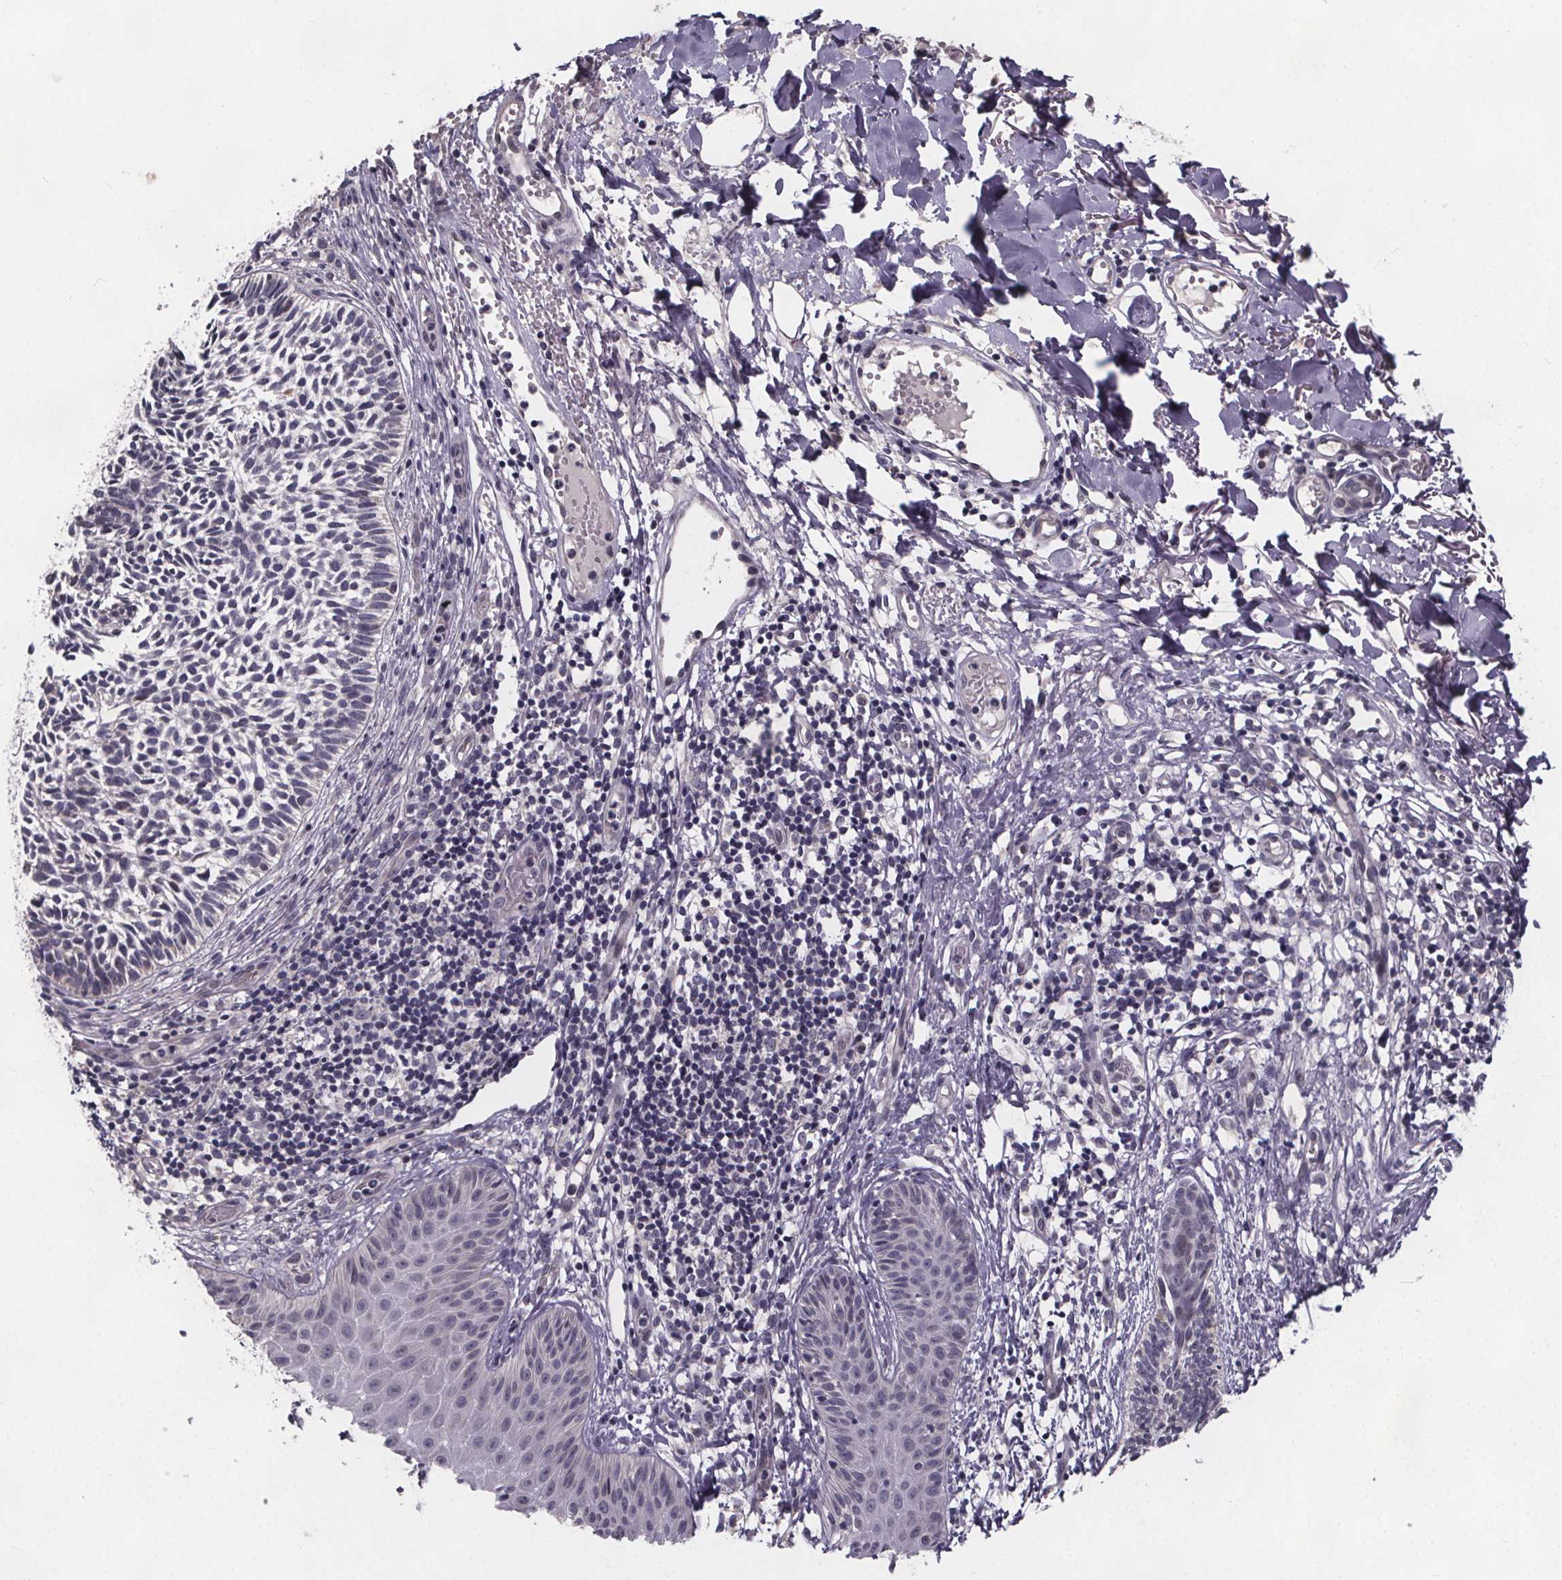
{"staining": {"intensity": "negative", "quantity": "none", "location": "none"}, "tissue": "skin cancer", "cell_type": "Tumor cells", "image_type": "cancer", "snomed": [{"axis": "morphology", "description": "Basal cell carcinoma"}, {"axis": "topography", "description": "Skin"}], "caption": "Skin cancer stained for a protein using immunohistochemistry displays no expression tumor cells.", "gene": "FAM181B", "patient": {"sex": "male", "age": 78}}